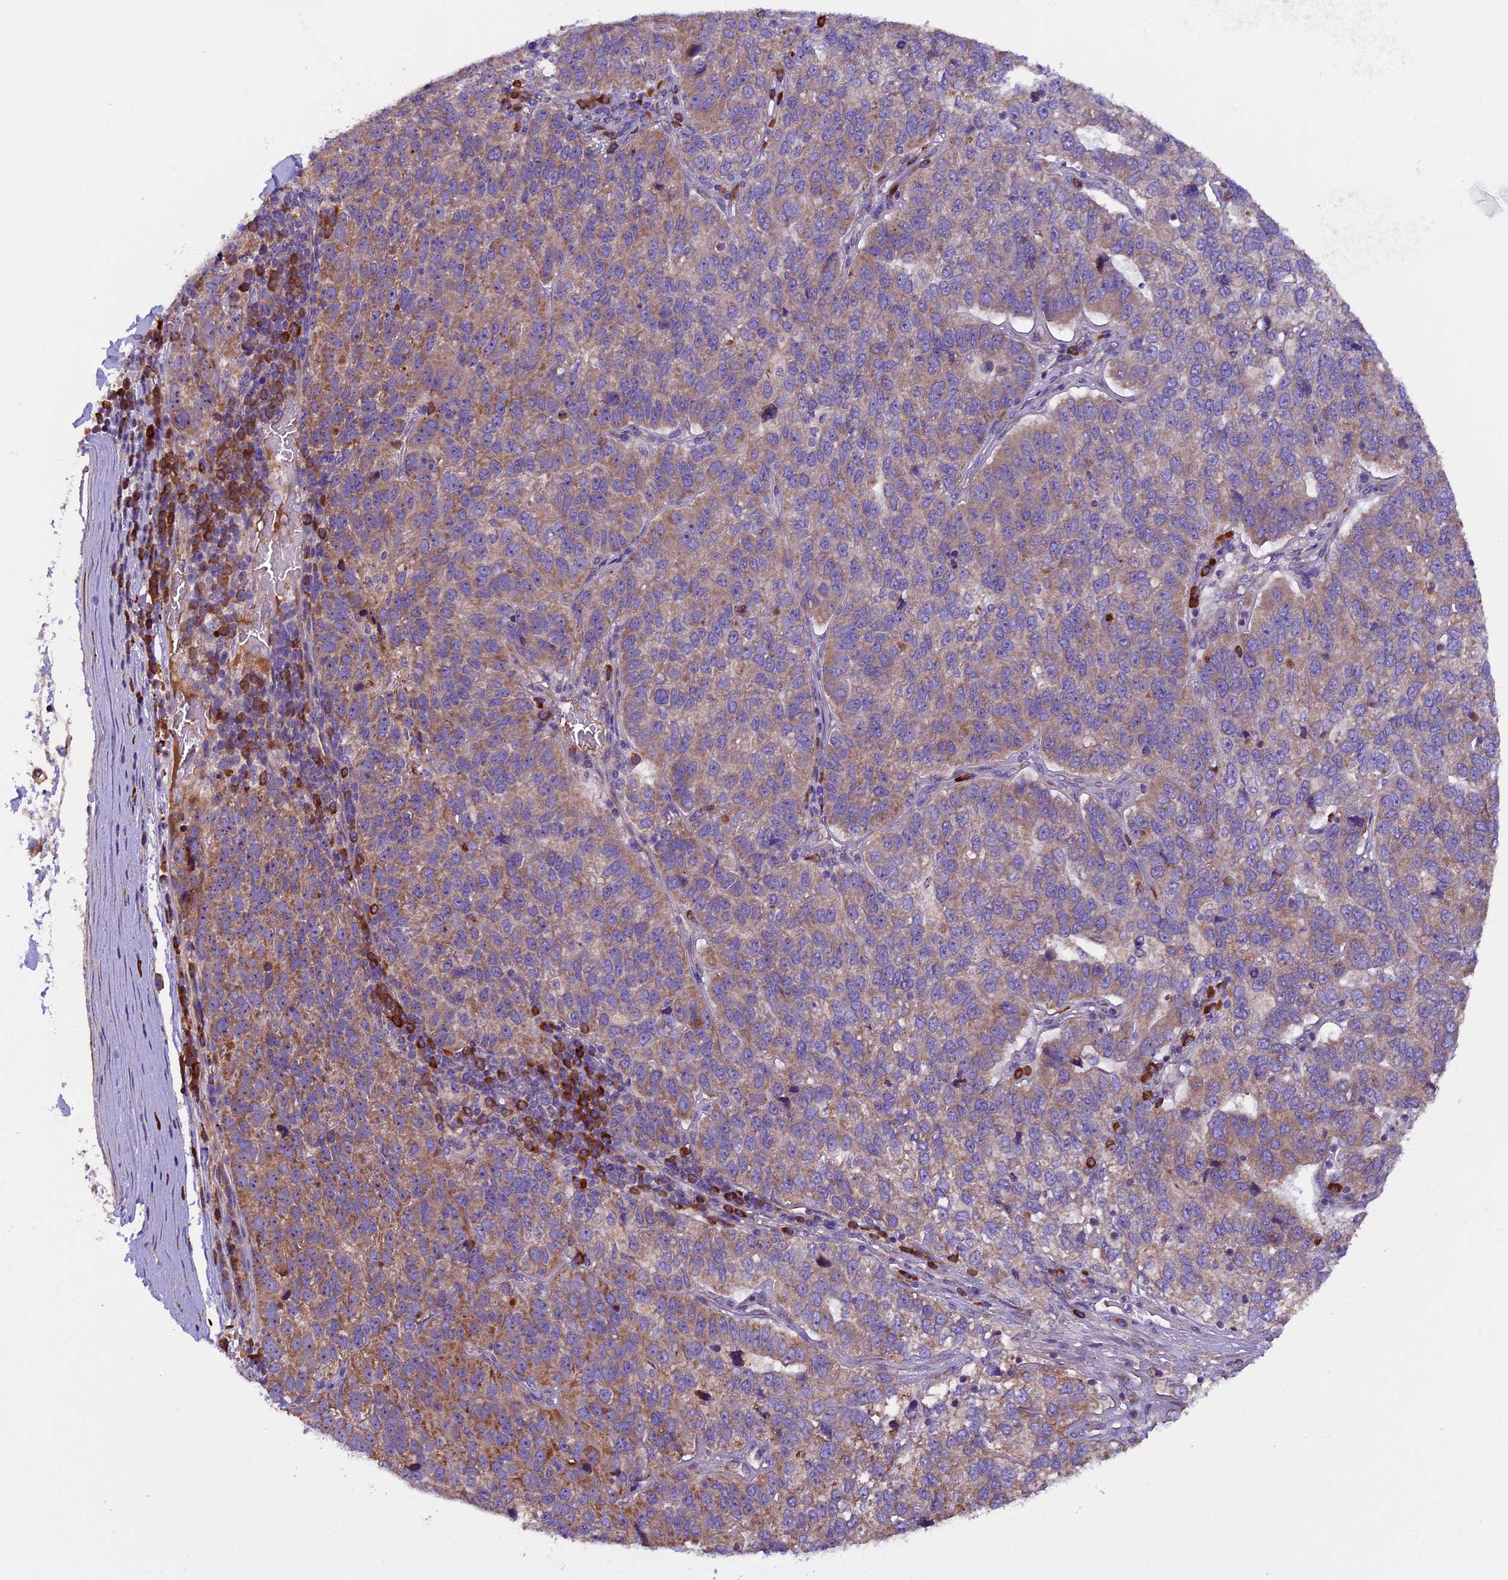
{"staining": {"intensity": "weak", "quantity": ">75%", "location": "cytoplasmic/membranous"}, "tissue": "pancreatic cancer", "cell_type": "Tumor cells", "image_type": "cancer", "snomed": [{"axis": "morphology", "description": "Adenocarcinoma, NOS"}, {"axis": "topography", "description": "Pancreas"}], "caption": "Weak cytoplasmic/membranous protein staining is identified in approximately >75% of tumor cells in adenocarcinoma (pancreatic).", "gene": "FRY", "patient": {"sex": "female", "age": 61}}